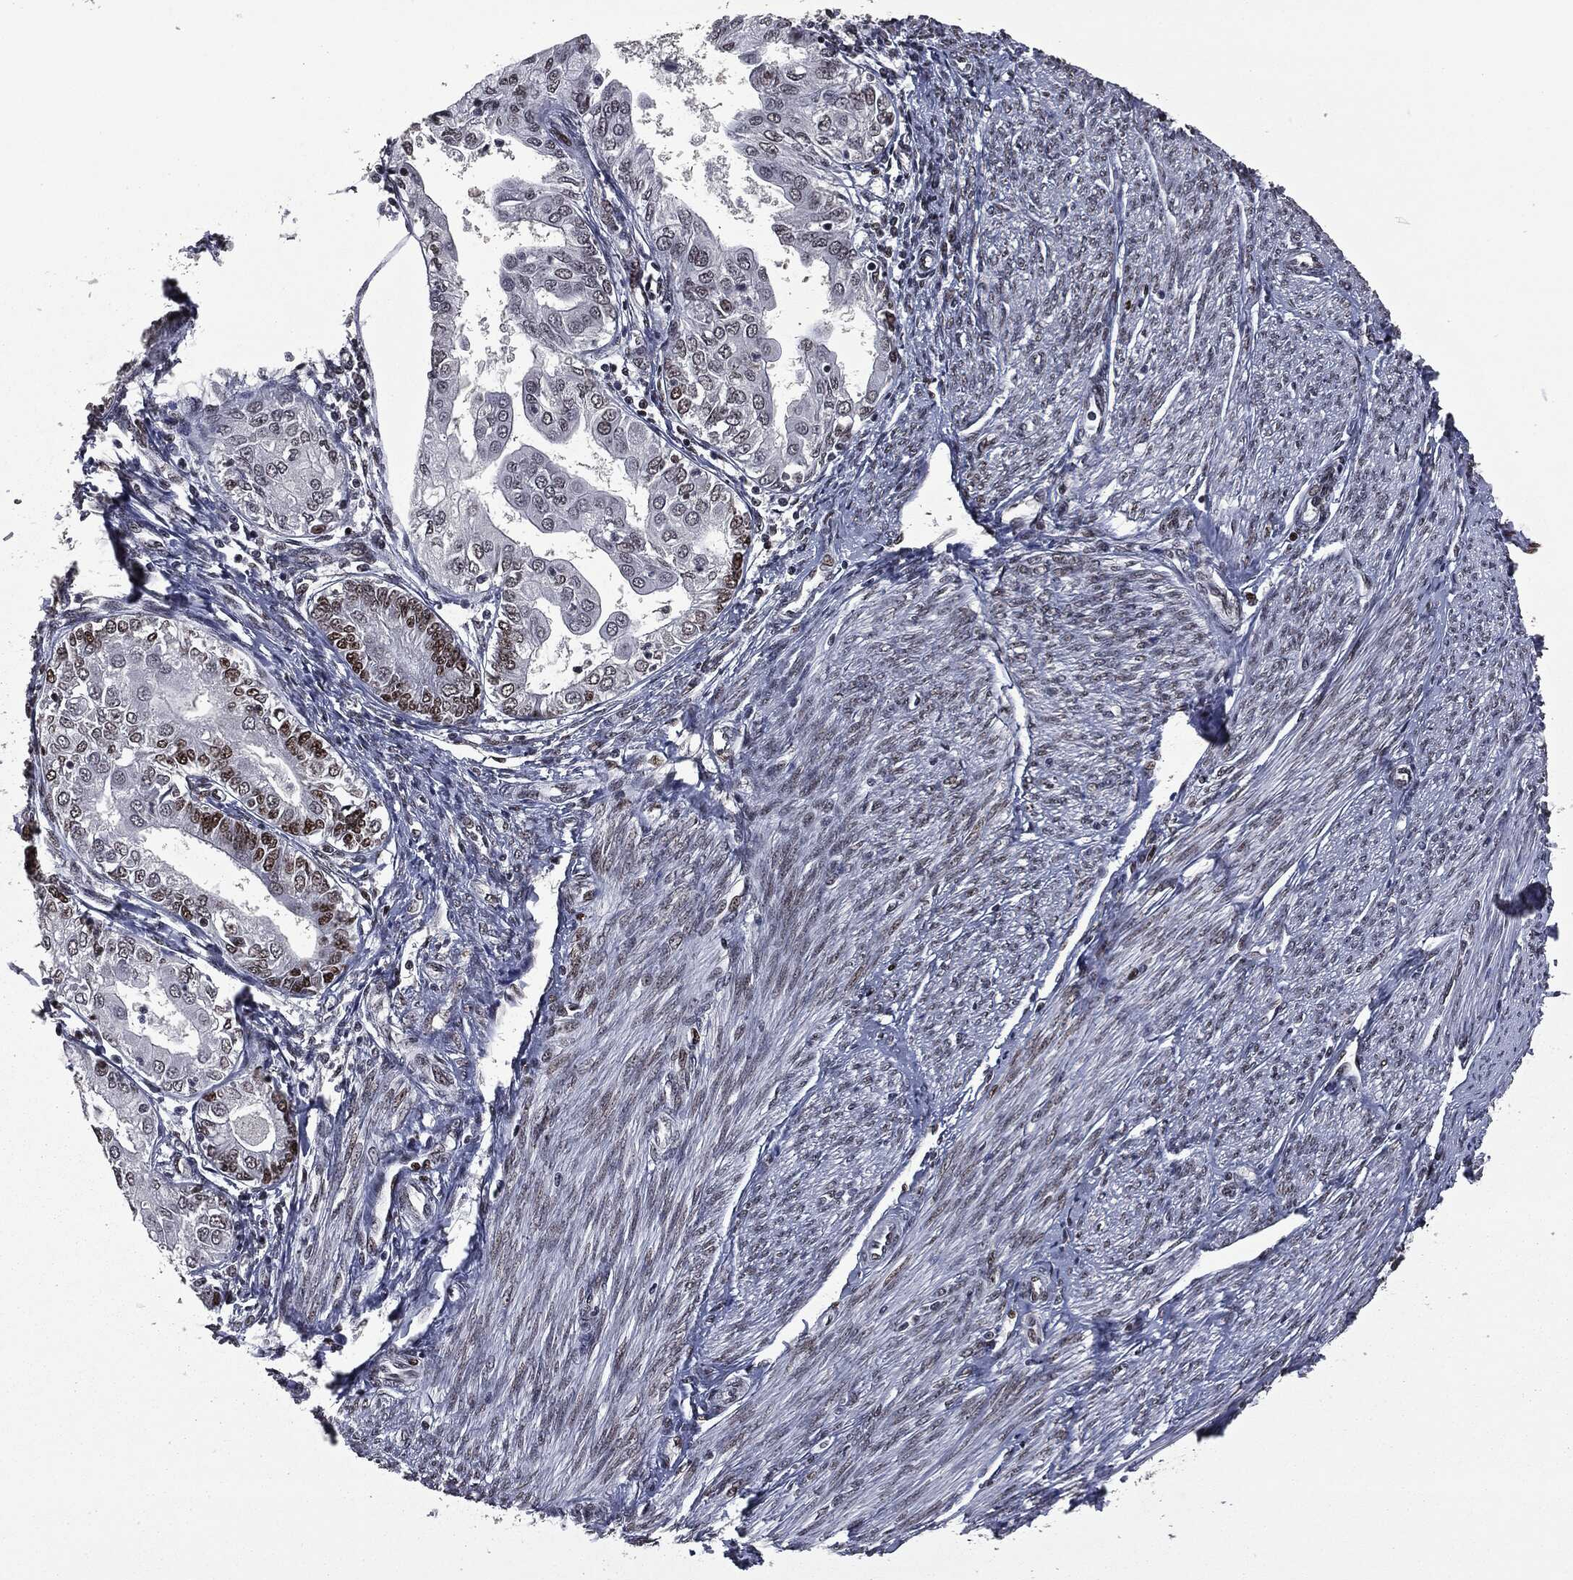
{"staining": {"intensity": "strong", "quantity": "<25%", "location": "nuclear"}, "tissue": "endometrial cancer", "cell_type": "Tumor cells", "image_type": "cancer", "snomed": [{"axis": "morphology", "description": "Adenocarcinoma, NOS"}, {"axis": "topography", "description": "Endometrium"}], "caption": "Strong nuclear staining is seen in about <25% of tumor cells in endometrial cancer (adenocarcinoma).", "gene": "MSH2", "patient": {"sex": "female", "age": 68}}